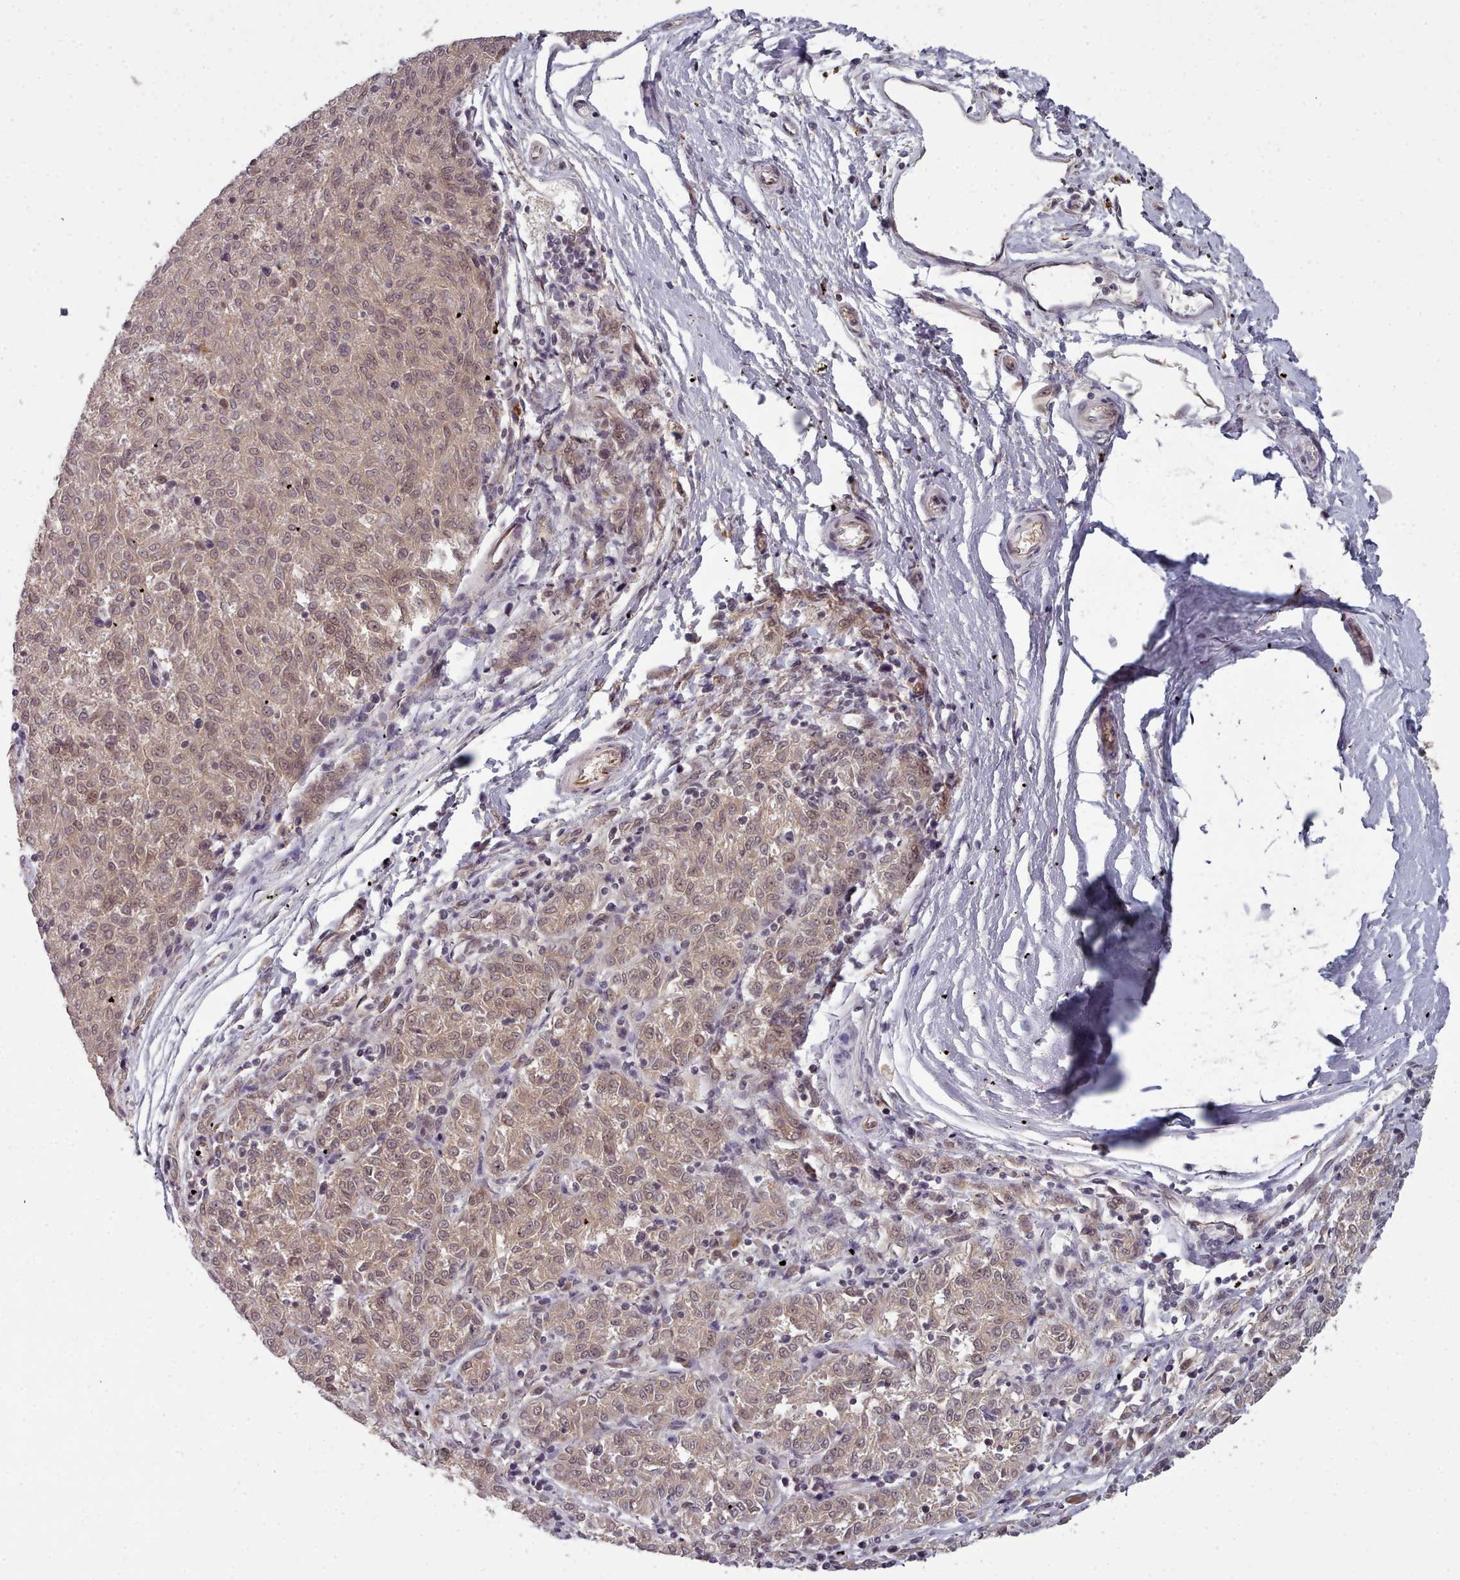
{"staining": {"intensity": "weak", "quantity": ">75%", "location": "cytoplasmic/membranous,nuclear"}, "tissue": "melanoma", "cell_type": "Tumor cells", "image_type": "cancer", "snomed": [{"axis": "morphology", "description": "Malignant melanoma, NOS"}, {"axis": "topography", "description": "Skin"}], "caption": "Tumor cells display low levels of weak cytoplasmic/membranous and nuclear expression in about >75% of cells in malignant melanoma.", "gene": "DHX8", "patient": {"sex": "female", "age": 72}}